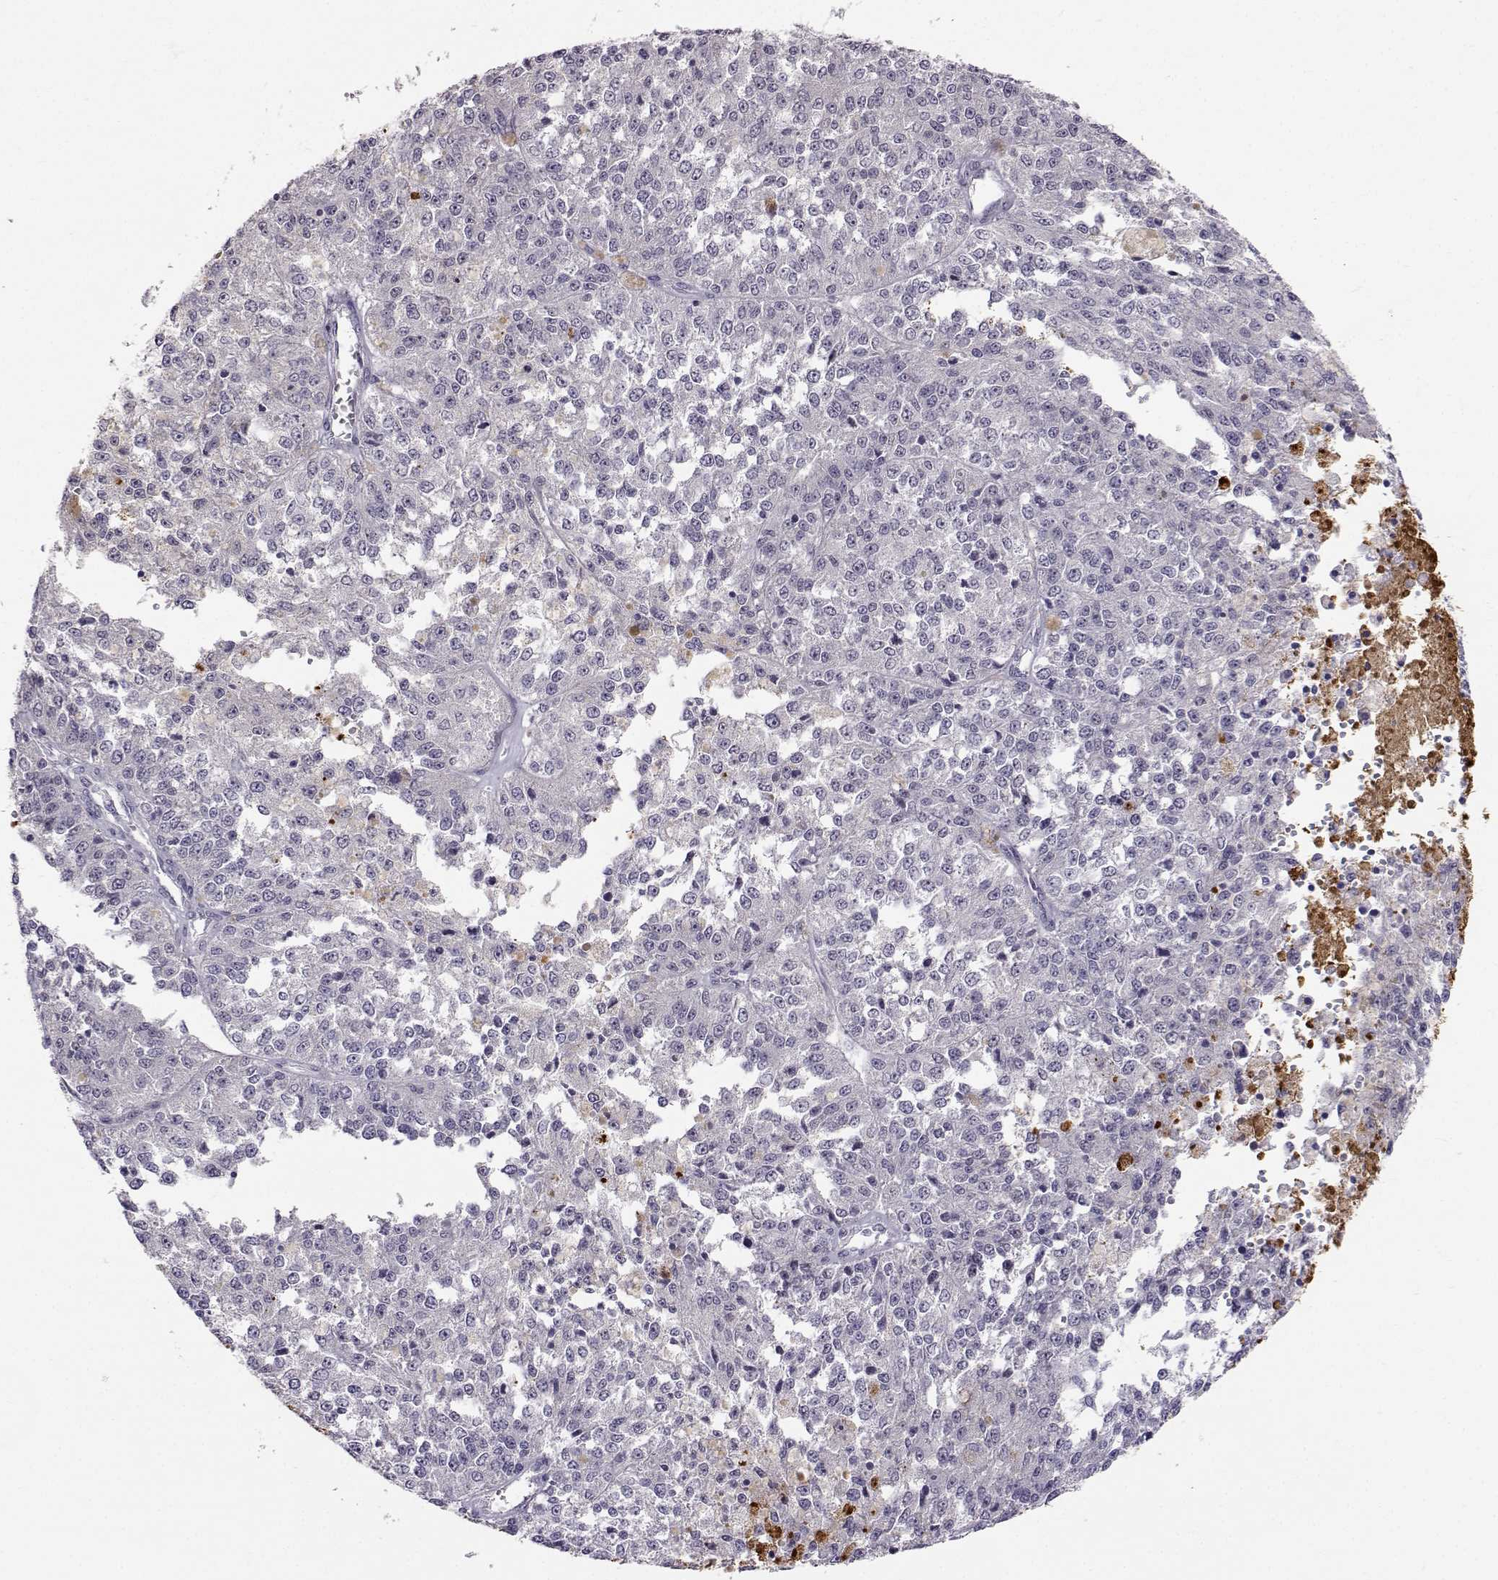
{"staining": {"intensity": "negative", "quantity": "none", "location": "none"}, "tissue": "melanoma", "cell_type": "Tumor cells", "image_type": "cancer", "snomed": [{"axis": "morphology", "description": "Malignant melanoma, Metastatic site"}, {"axis": "topography", "description": "Lymph node"}], "caption": "Micrograph shows no protein positivity in tumor cells of malignant melanoma (metastatic site) tissue. Brightfield microscopy of immunohistochemistry stained with DAB (3,3'-diaminobenzidine) (brown) and hematoxylin (blue), captured at high magnification.", "gene": "SLC6A3", "patient": {"sex": "female", "age": 64}}